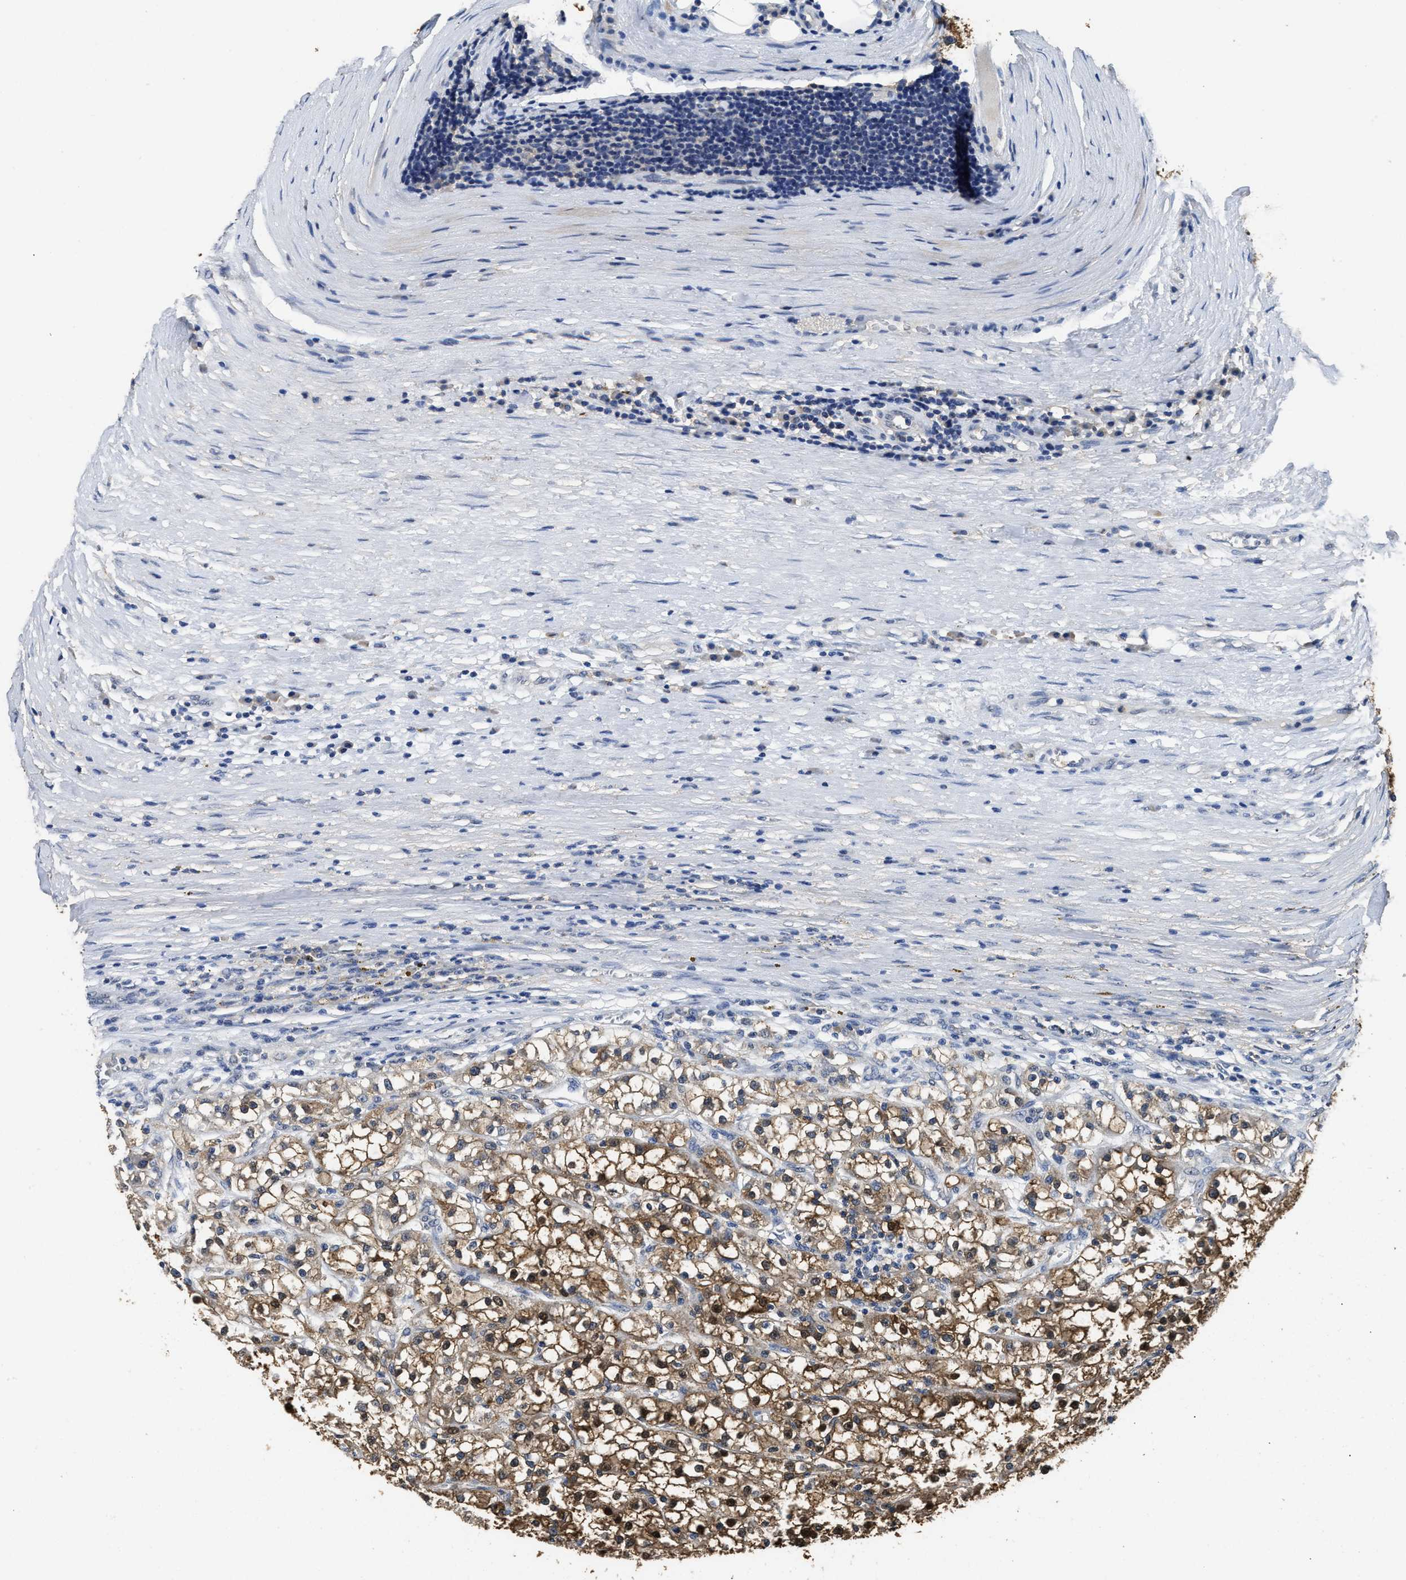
{"staining": {"intensity": "moderate", "quantity": ">75%", "location": "cytoplasmic/membranous"}, "tissue": "renal cancer", "cell_type": "Tumor cells", "image_type": "cancer", "snomed": [{"axis": "morphology", "description": "Adenocarcinoma, NOS"}, {"axis": "topography", "description": "Kidney"}], "caption": "Immunohistochemical staining of human renal cancer shows medium levels of moderate cytoplasmic/membranous positivity in approximately >75% of tumor cells.", "gene": "CTNNA1", "patient": {"sex": "female", "age": 52}}